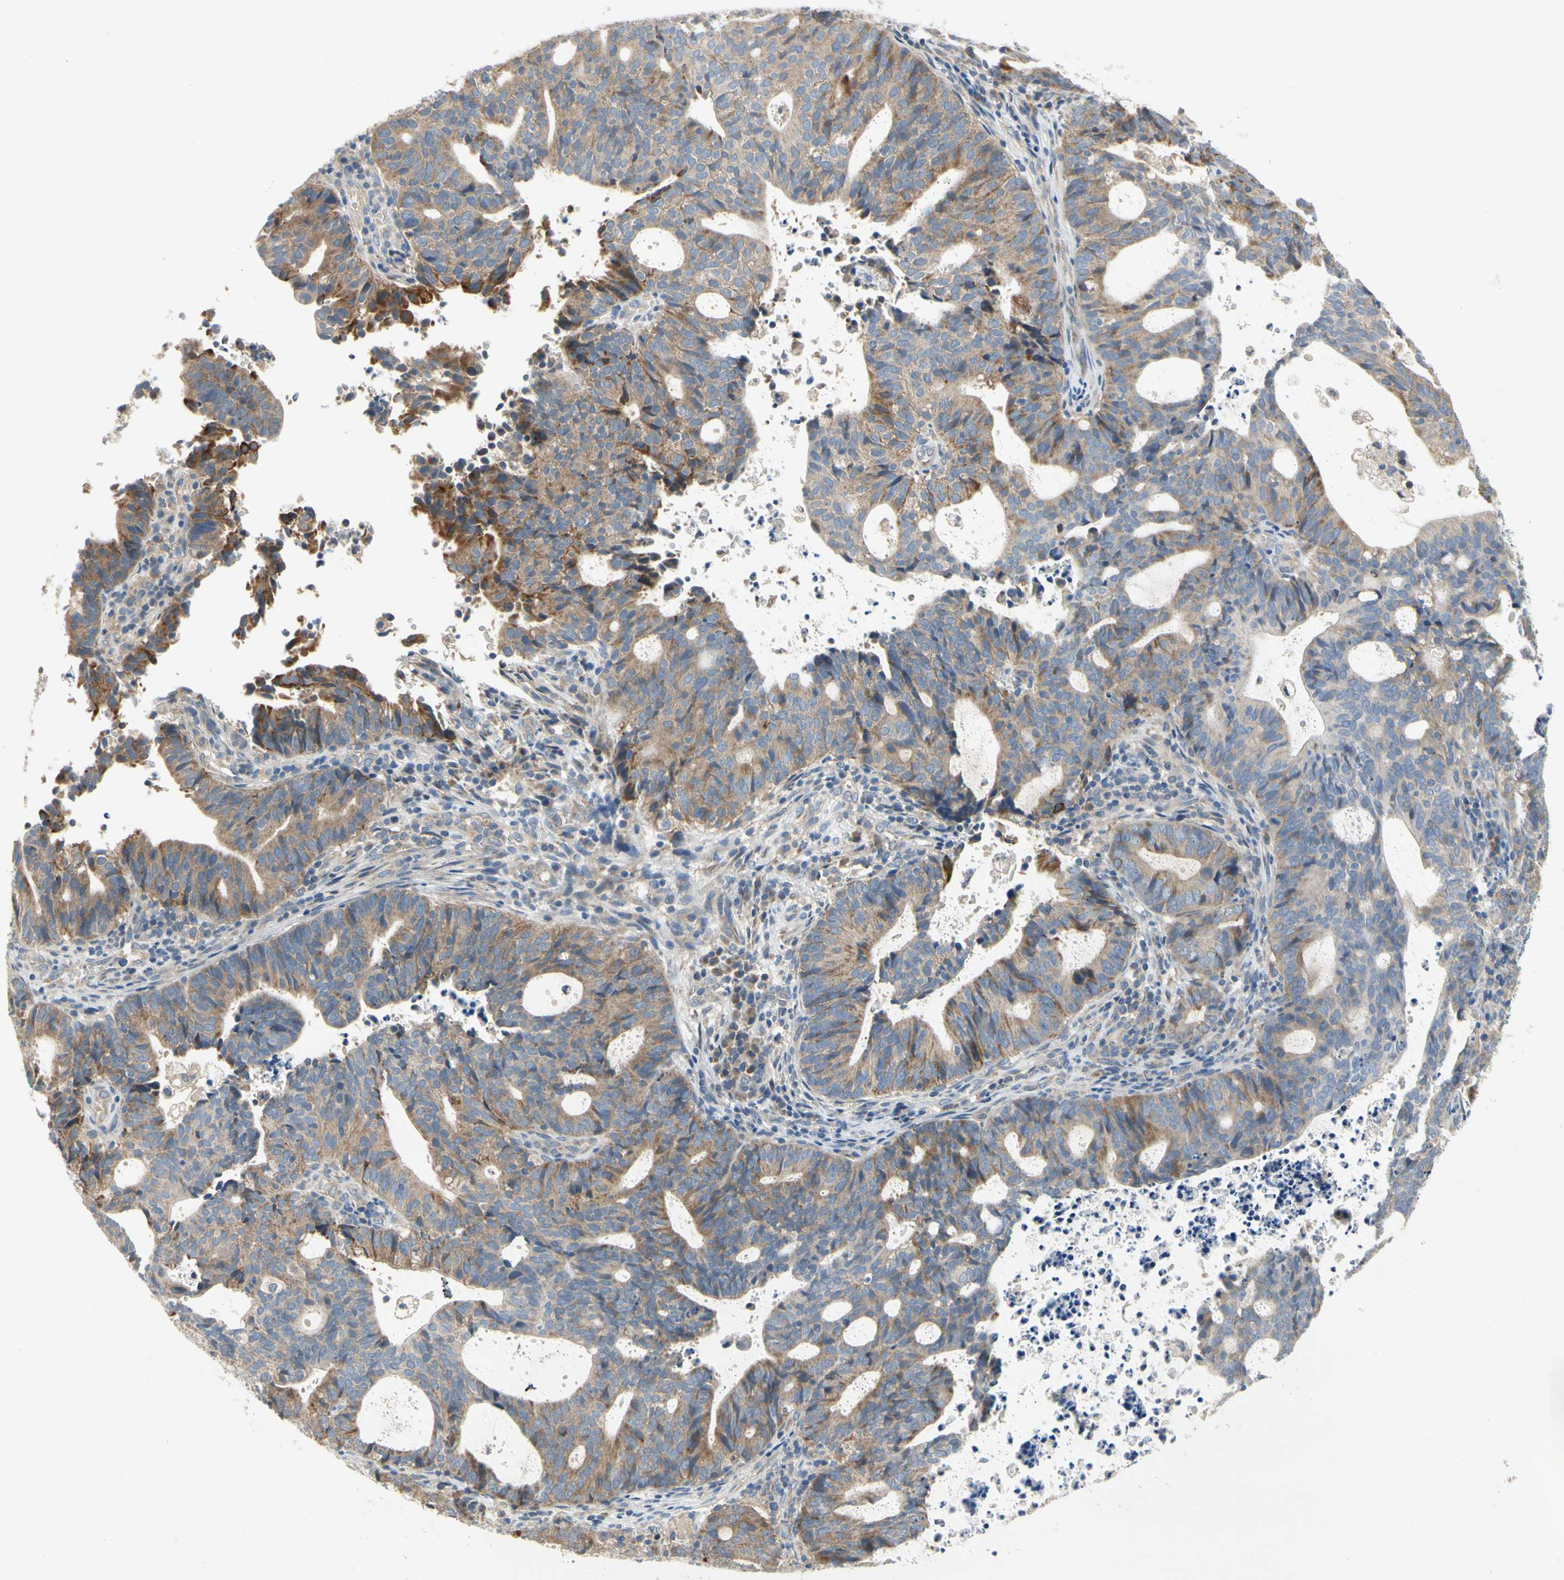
{"staining": {"intensity": "moderate", "quantity": ">75%", "location": "cytoplasmic/membranous"}, "tissue": "endometrial cancer", "cell_type": "Tumor cells", "image_type": "cancer", "snomed": [{"axis": "morphology", "description": "Adenocarcinoma, NOS"}, {"axis": "topography", "description": "Uterus"}], "caption": "Brown immunohistochemical staining in human endometrial adenocarcinoma shows moderate cytoplasmic/membranous staining in approximately >75% of tumor cells.", "gene": "KLHDC8B", "patient": {"sex": "female", "age": 83}}